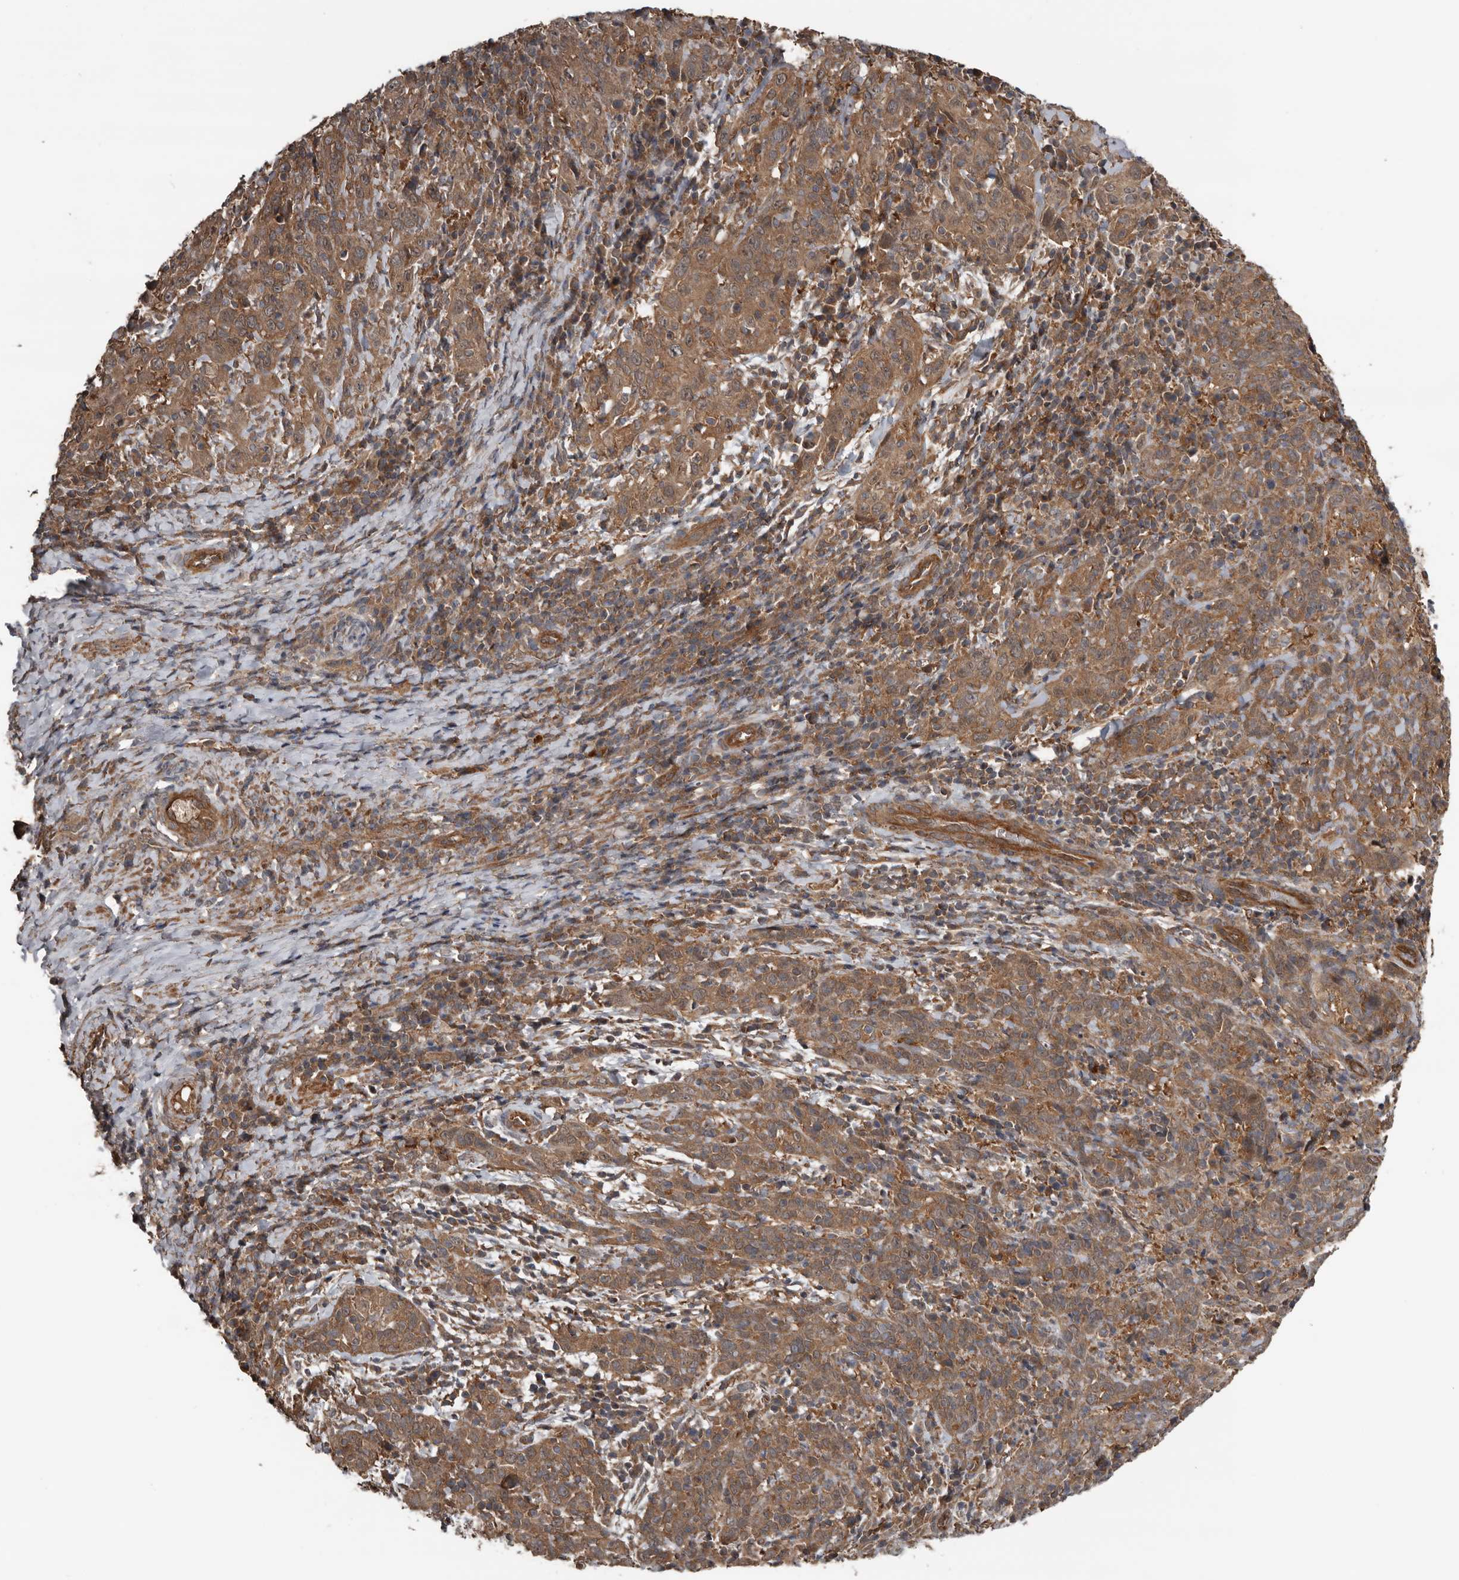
{"staining": {"intensity": "moderate", "quantity": ">75%", "location": "cytoplasmic/membranous"}, "tissue": "cervical cancer", "cell_type": "Tumor cells", "image_type": "cancer", "snomed": [{"axis": "morphology", "description": "Squamous cell carcinoma, NOS"}, {"axis": "topography", "description": "Cervix"}], "caption": "Brown immunohistochemical staining in squamous cell carcinoma (cervical) reveals moderate cytoplasmic/membranous positivity in approximately >75% of tumor cells.", "gene": "DNAJB4", "patient": {"sex": "female", "age": 46}}